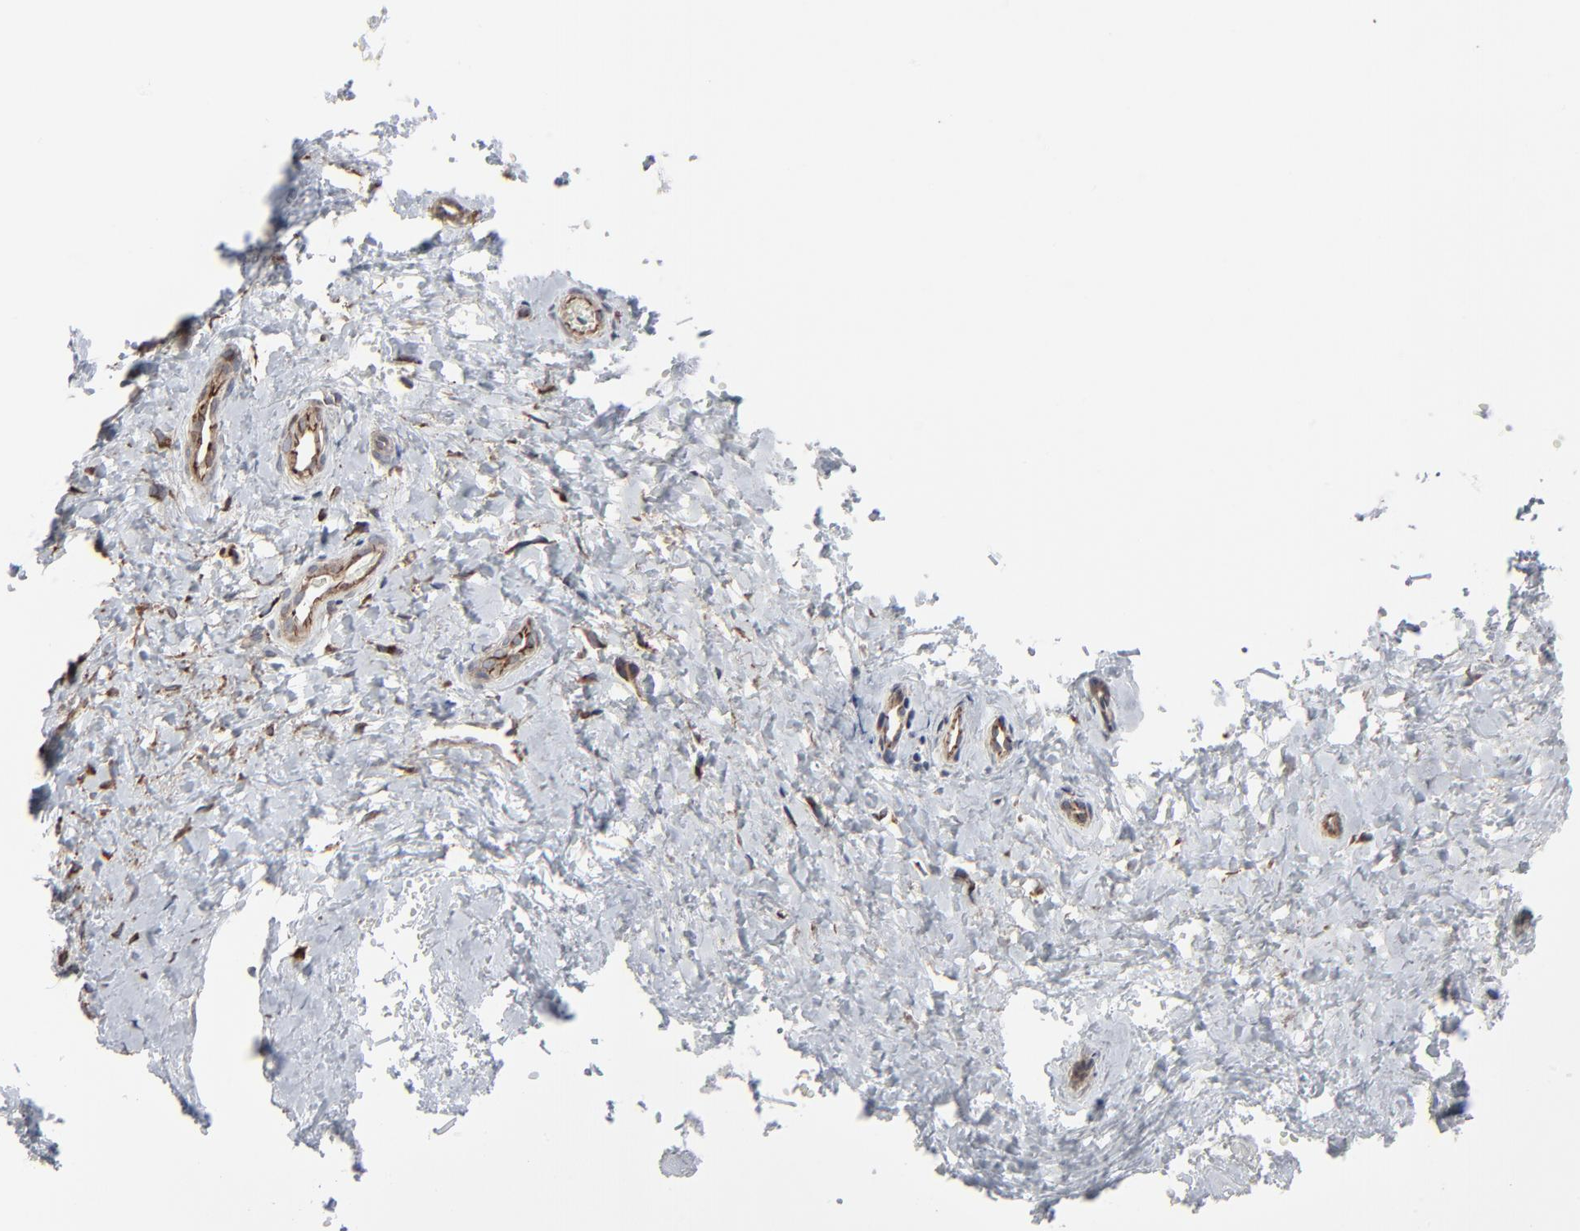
{"staining": {"intensity": "weak", "quantity": ">75%", "location": "cytoplasmic/membranous"}, "tissue": "cervix", "cell_type": "Glandular cells", "image_type": "normal", "snomed": [{"axis": "morphology", "description": "Normal tissue, NOS"}, {"axis": "topography", "description": "Cervix"}], "caption": "Human cervix stained for a protein (brown) exhibits weak cytoplasmic/membranous positive positivity in approximately >75% of glandular cells.", "gene": "CTNND1", "patient": {"sex": "female", "age": 55}}